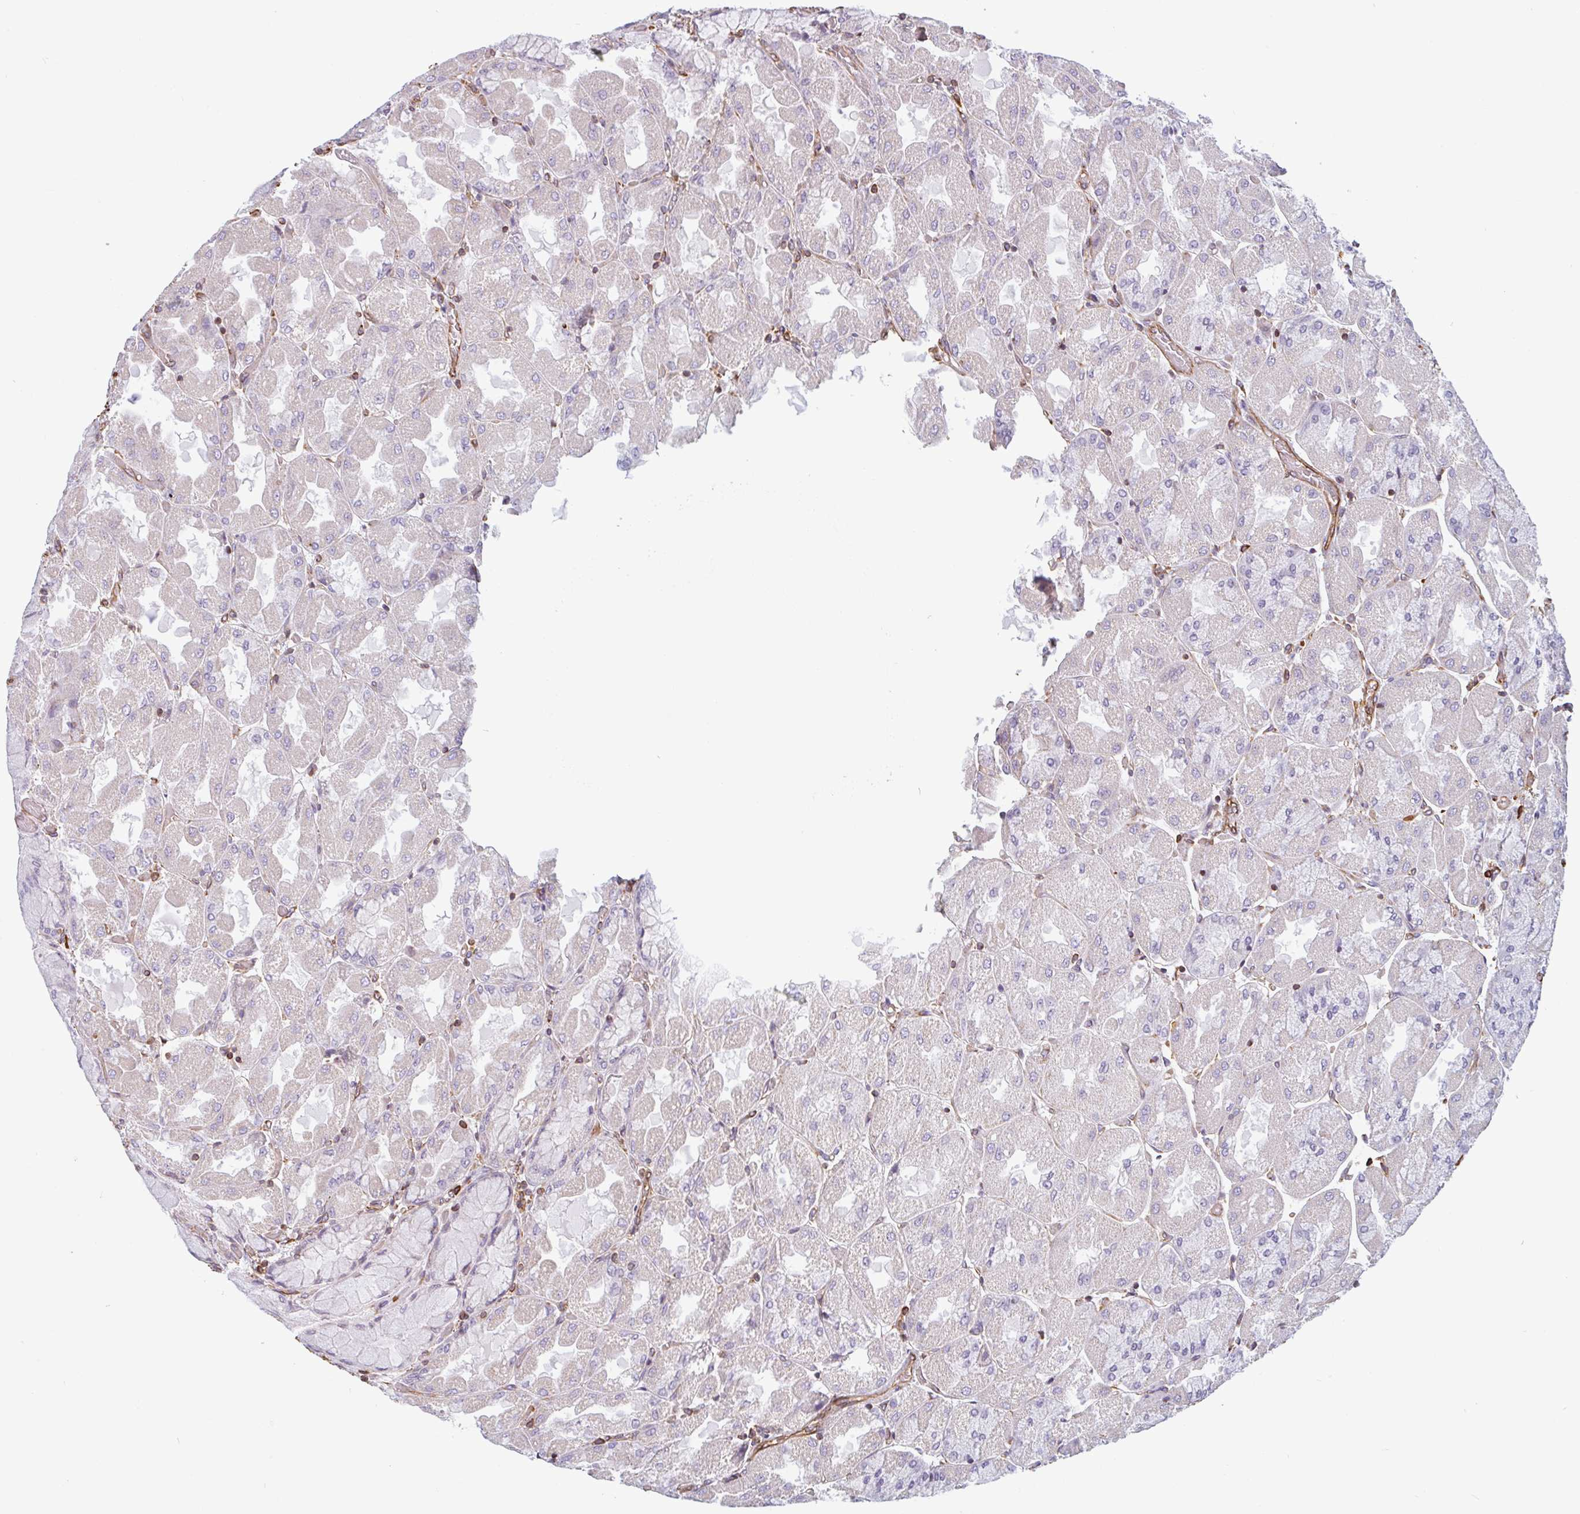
{"staining": {"intensity": "negative", "quantity": "none", "location": "none"}, "tissue": "stomach", "cell_type": "Glandular cells", "image_type": "normal", "snomed": [{"axis": "morphology", "description": "Normal tissue, NOS"}, {"axis": "topography", "description": "Stomach"}], "caption": "There is no significant staining in glandular cells of stomach. (DAB immunohistochemistry, high magnification).", "gene": "PPFIA1", "patient": {"sex": "female", "age": 61}}